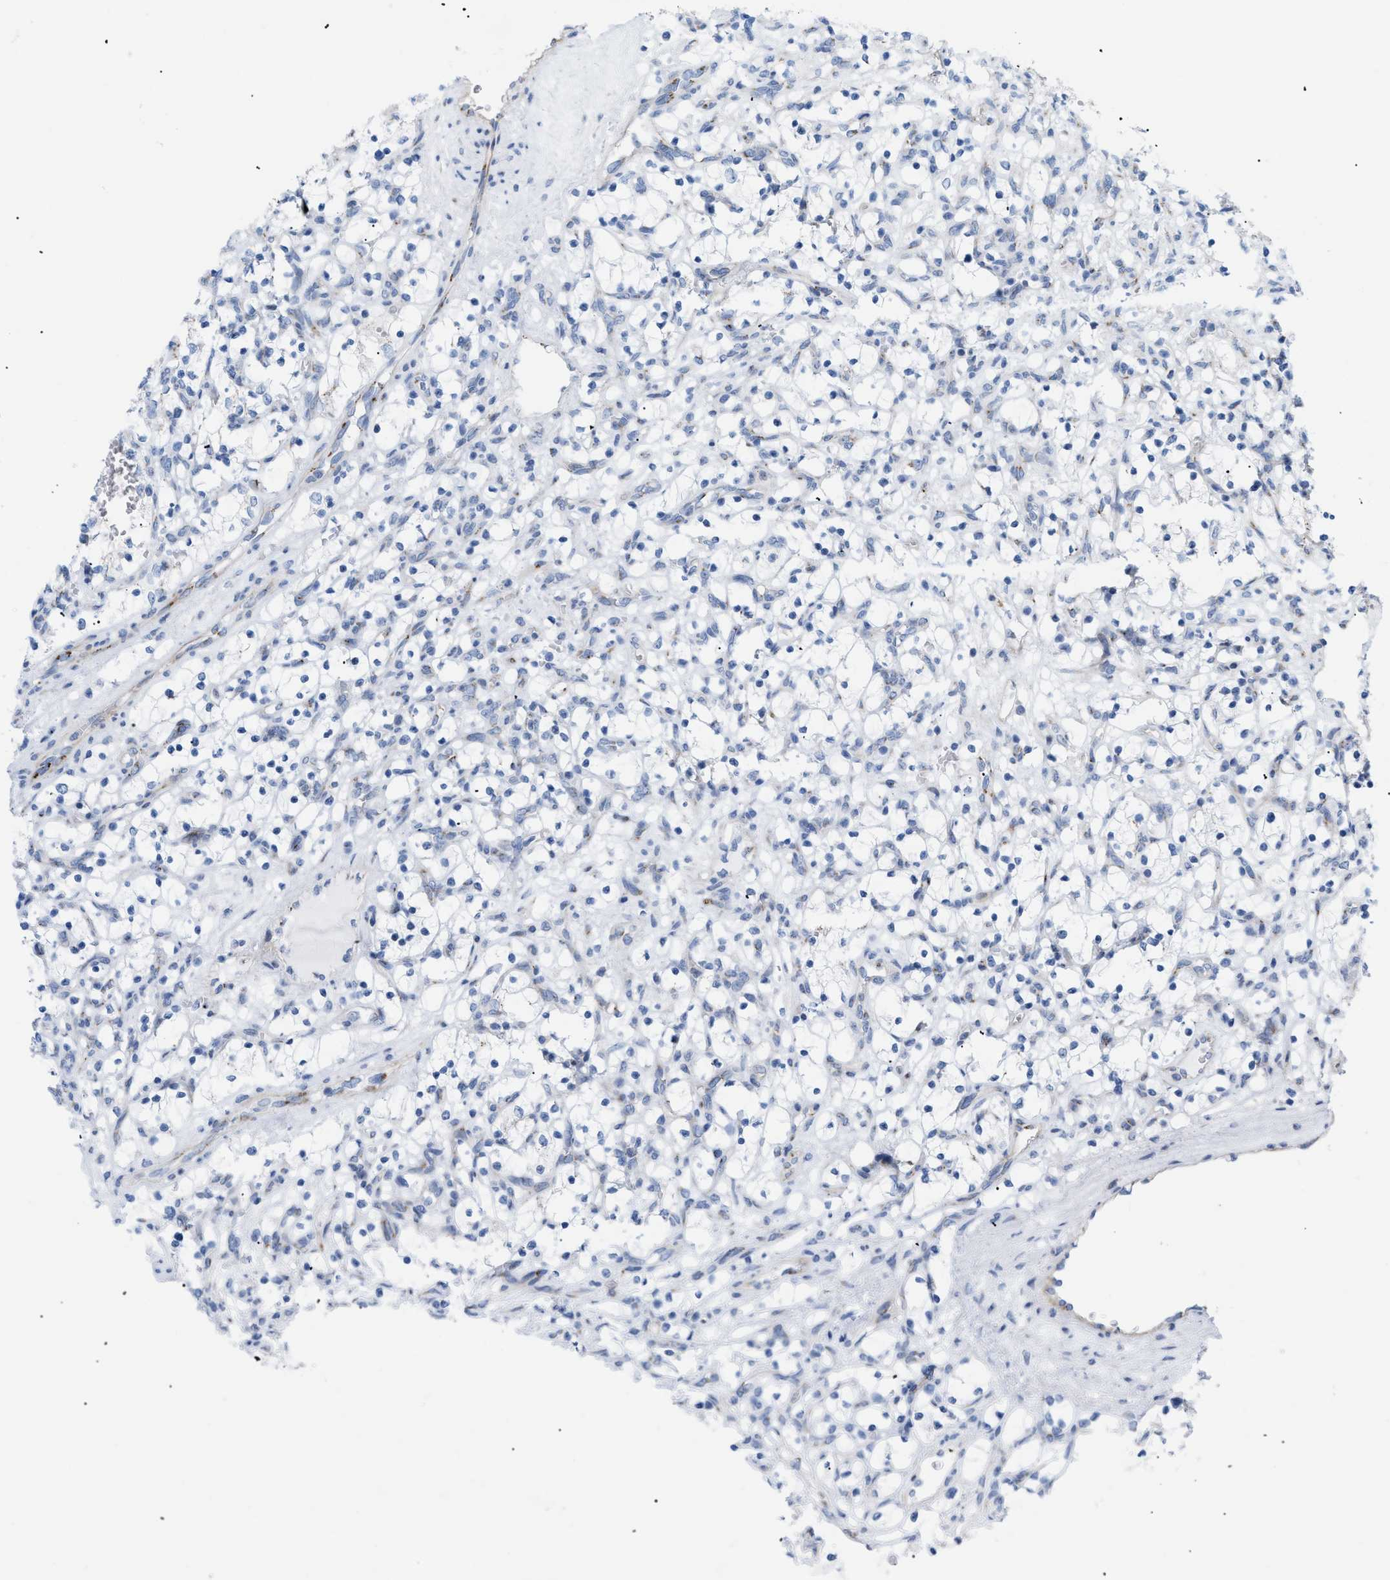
{"staining": {"intensity": "negative", "quantity": "none", "location": "none"}, "tissue": "renal cancer", "cell_type": "Tumor cells", "image_type": "cancer", "snomed": [{"axis": "morphology", "description": "Adenocarcinoma, NOS"}, {"axis": "topography", "description": "Kidney"}], "caption": "A photomicrograph of human renal cancer is negative for staining in tumor cells.", "gene": "TMEM17", "patient": {"sex": "female", "age": 69}}